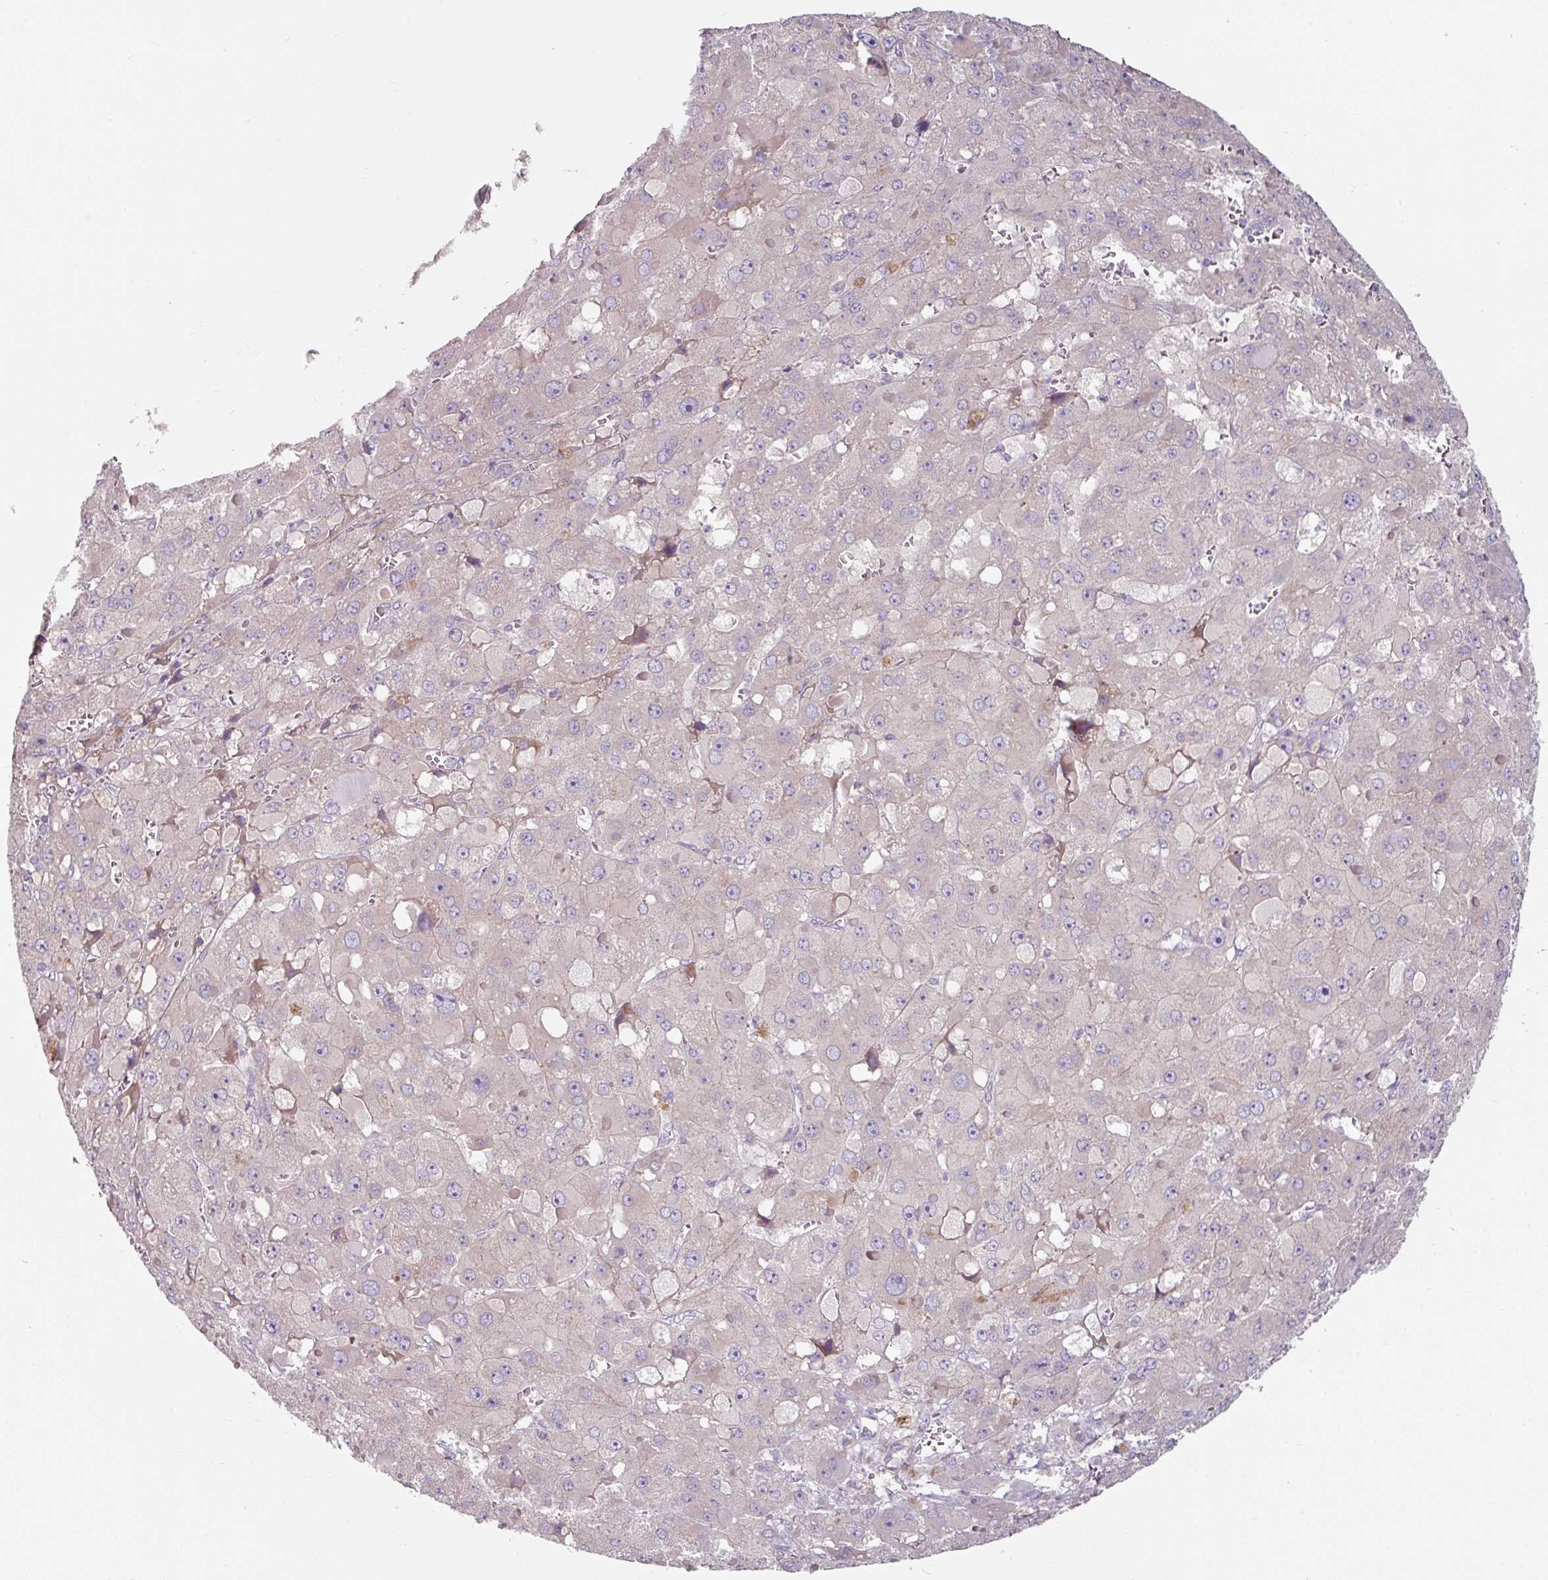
{"staining": {"intensity": "negative", "quantity": "none", "location": "none"}, "tissue": "liver cancer", "cell_type": "Tumor cells", "image_type": "cancer", "snomed": [{"axis": "morphology", "description": "Carcinoma, Hepatocellular, NOS"}, {"axis": "topography", "description": "Liver"}], "caption": "Micrograph shows no protein staining in tumor cells of liver cancer (hepatocellular carcinoma) tissue.", "gene": "MTMR14", "patient": {"sex": "female", "age": 73}}